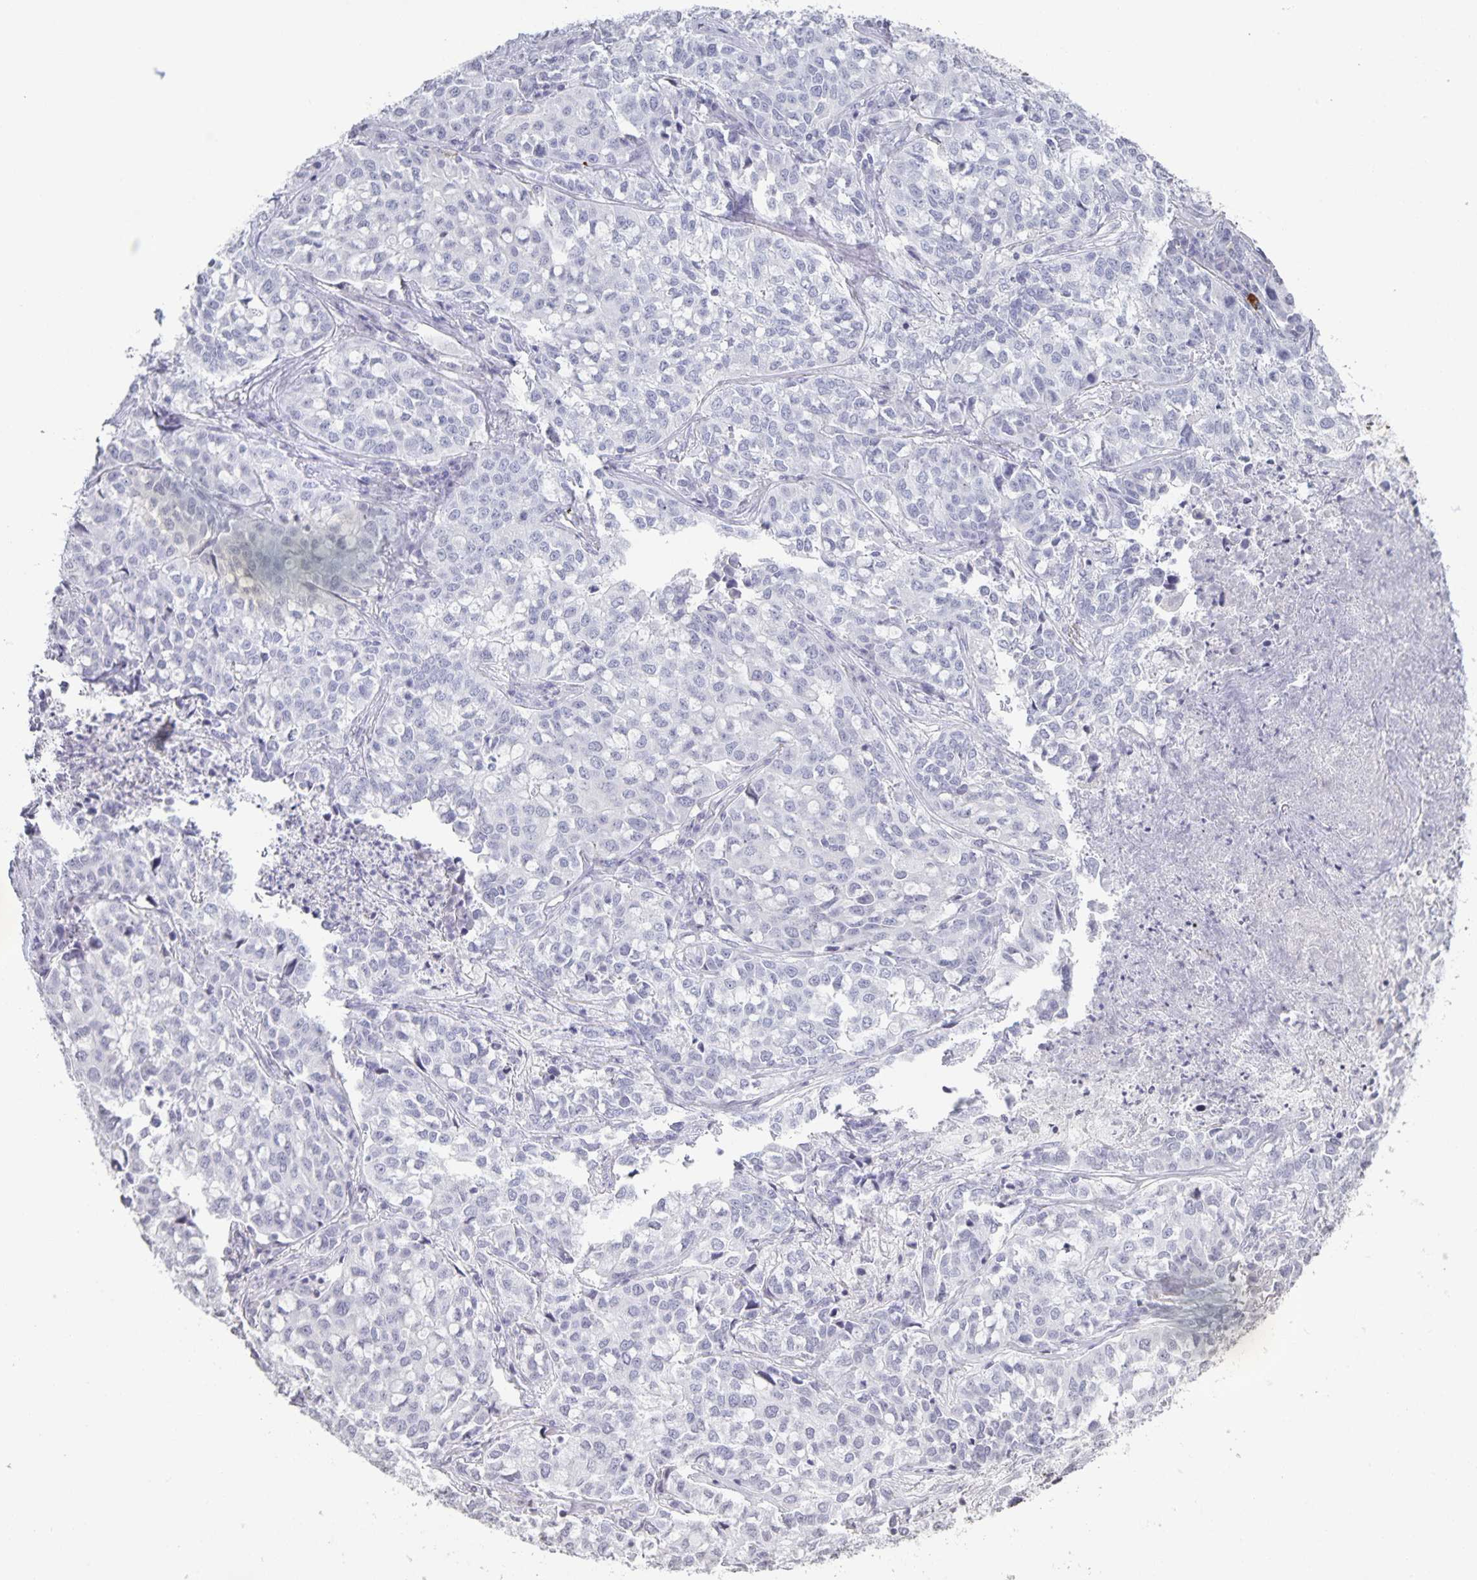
{"staining": {"intensity": "negative", "quantity": "none", "location": "none"}, "tissue": "lung cancer", "cell_type": "Tumor cells", "image_type": "cancer", "snomed": [{"axis": "morphology", "description": "Adenocarcinoma, NOS"}, {"axis": "morphology", "description": "Adenocarcinoma, metastatic, NOS"}, {"axis": "topography", "description": "Lymph node"}, {"axis": "topography", "description": "Lung"}], "caption": "Tumor cells are negative for brown protein staining in lung metastatic adenocarcinoma.", "gene": "AQP4", "patient": {"sex": "female", "age": 65}}